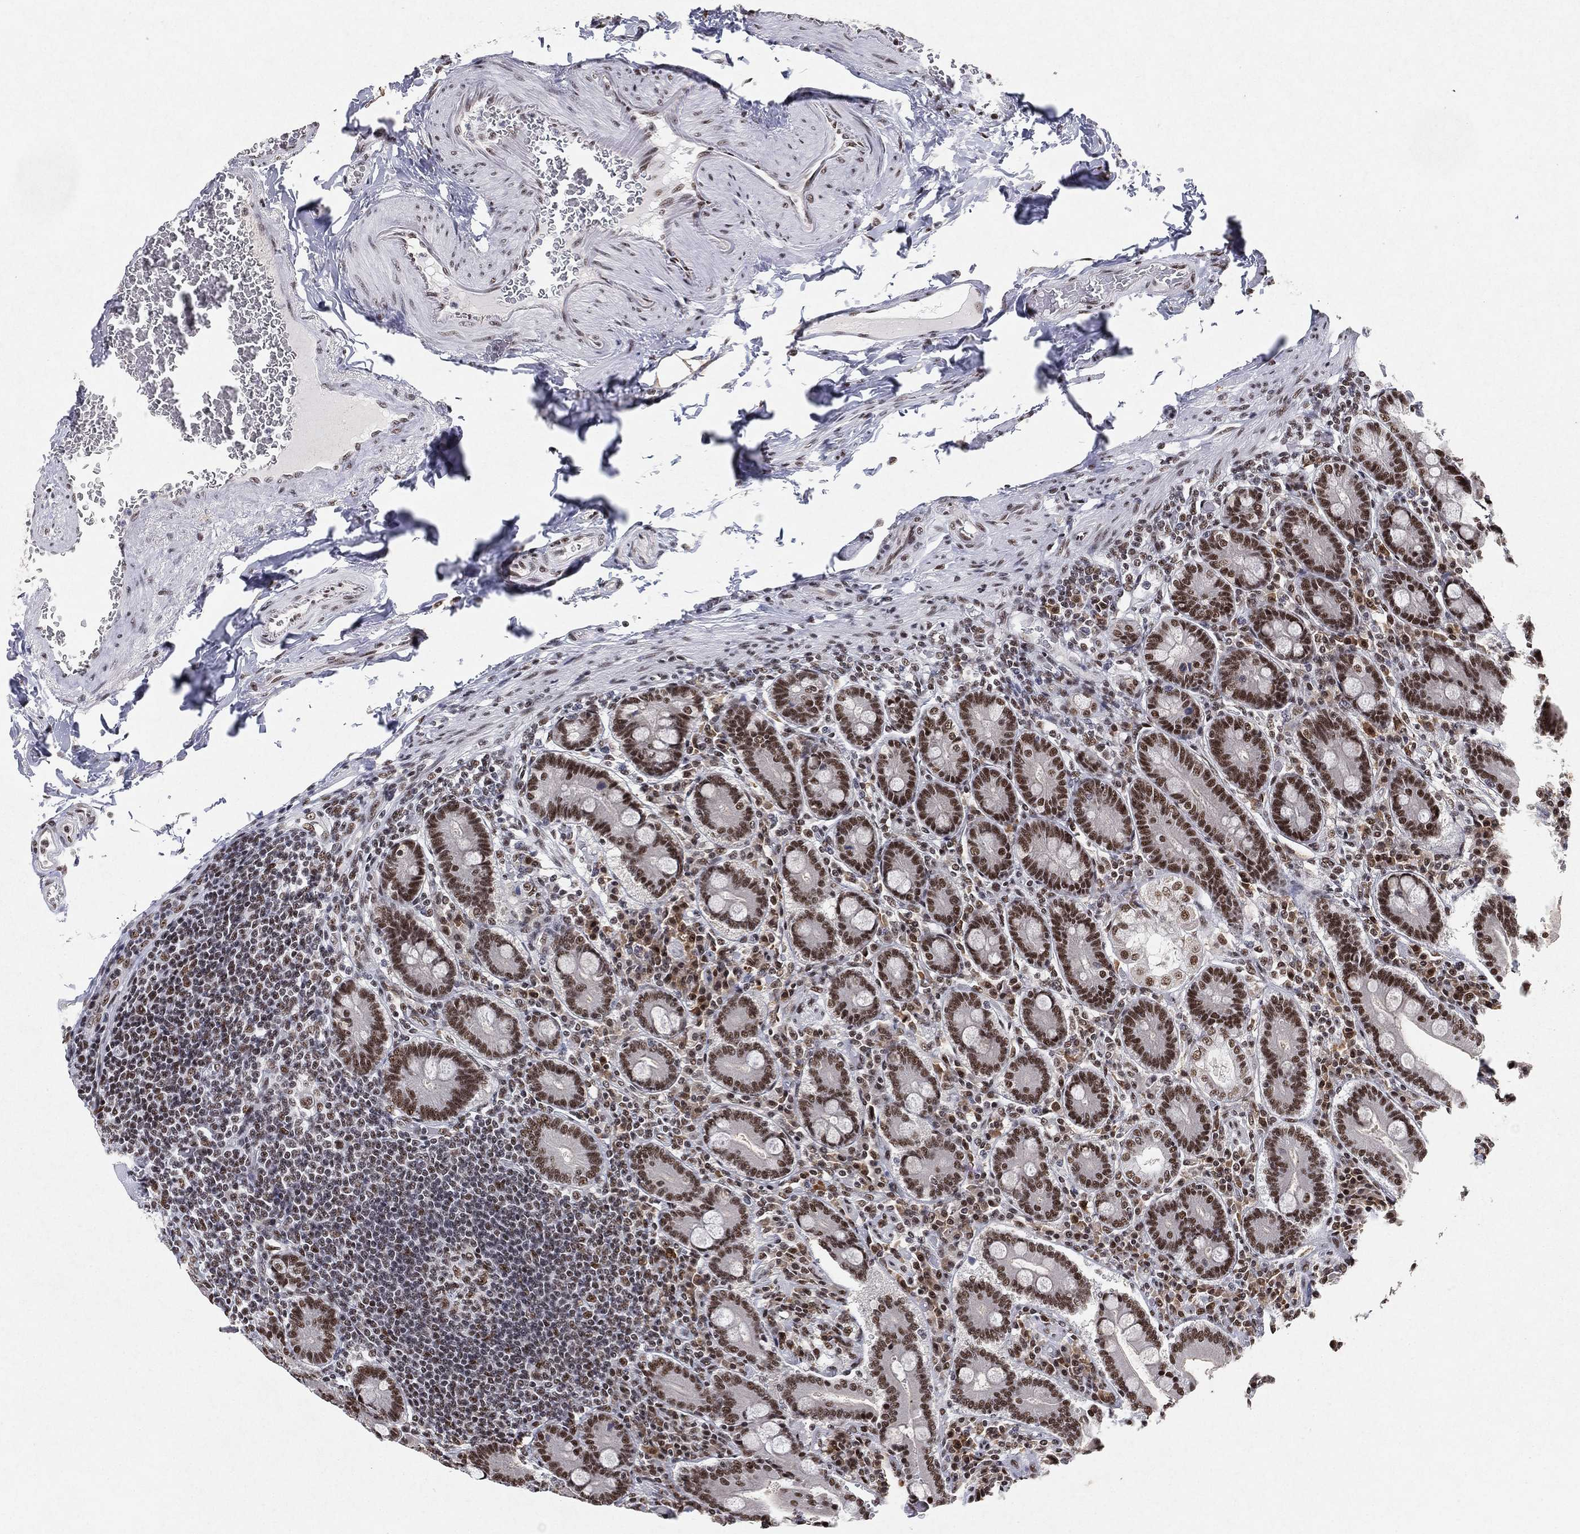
{"staining": {"intensity": "moderate", "quantity": ">75%", "location": "nuclear"}, "tissue": "duodenum", "cell_type": "Glandular cells", "image_type": "normal", "snomed": [{"axis": "morphology", "description": "Normal tissue, NOS"}, {"axis": "topography", "description": "Duodenum"}], "caption": "About >75% of glandular cells in benign human duodenum show moderate nuclear protein positivity as visualized by brown immunohistochemical staining.", "gene": "DDX27", "patient": {"sex": "female", "age": 62}}